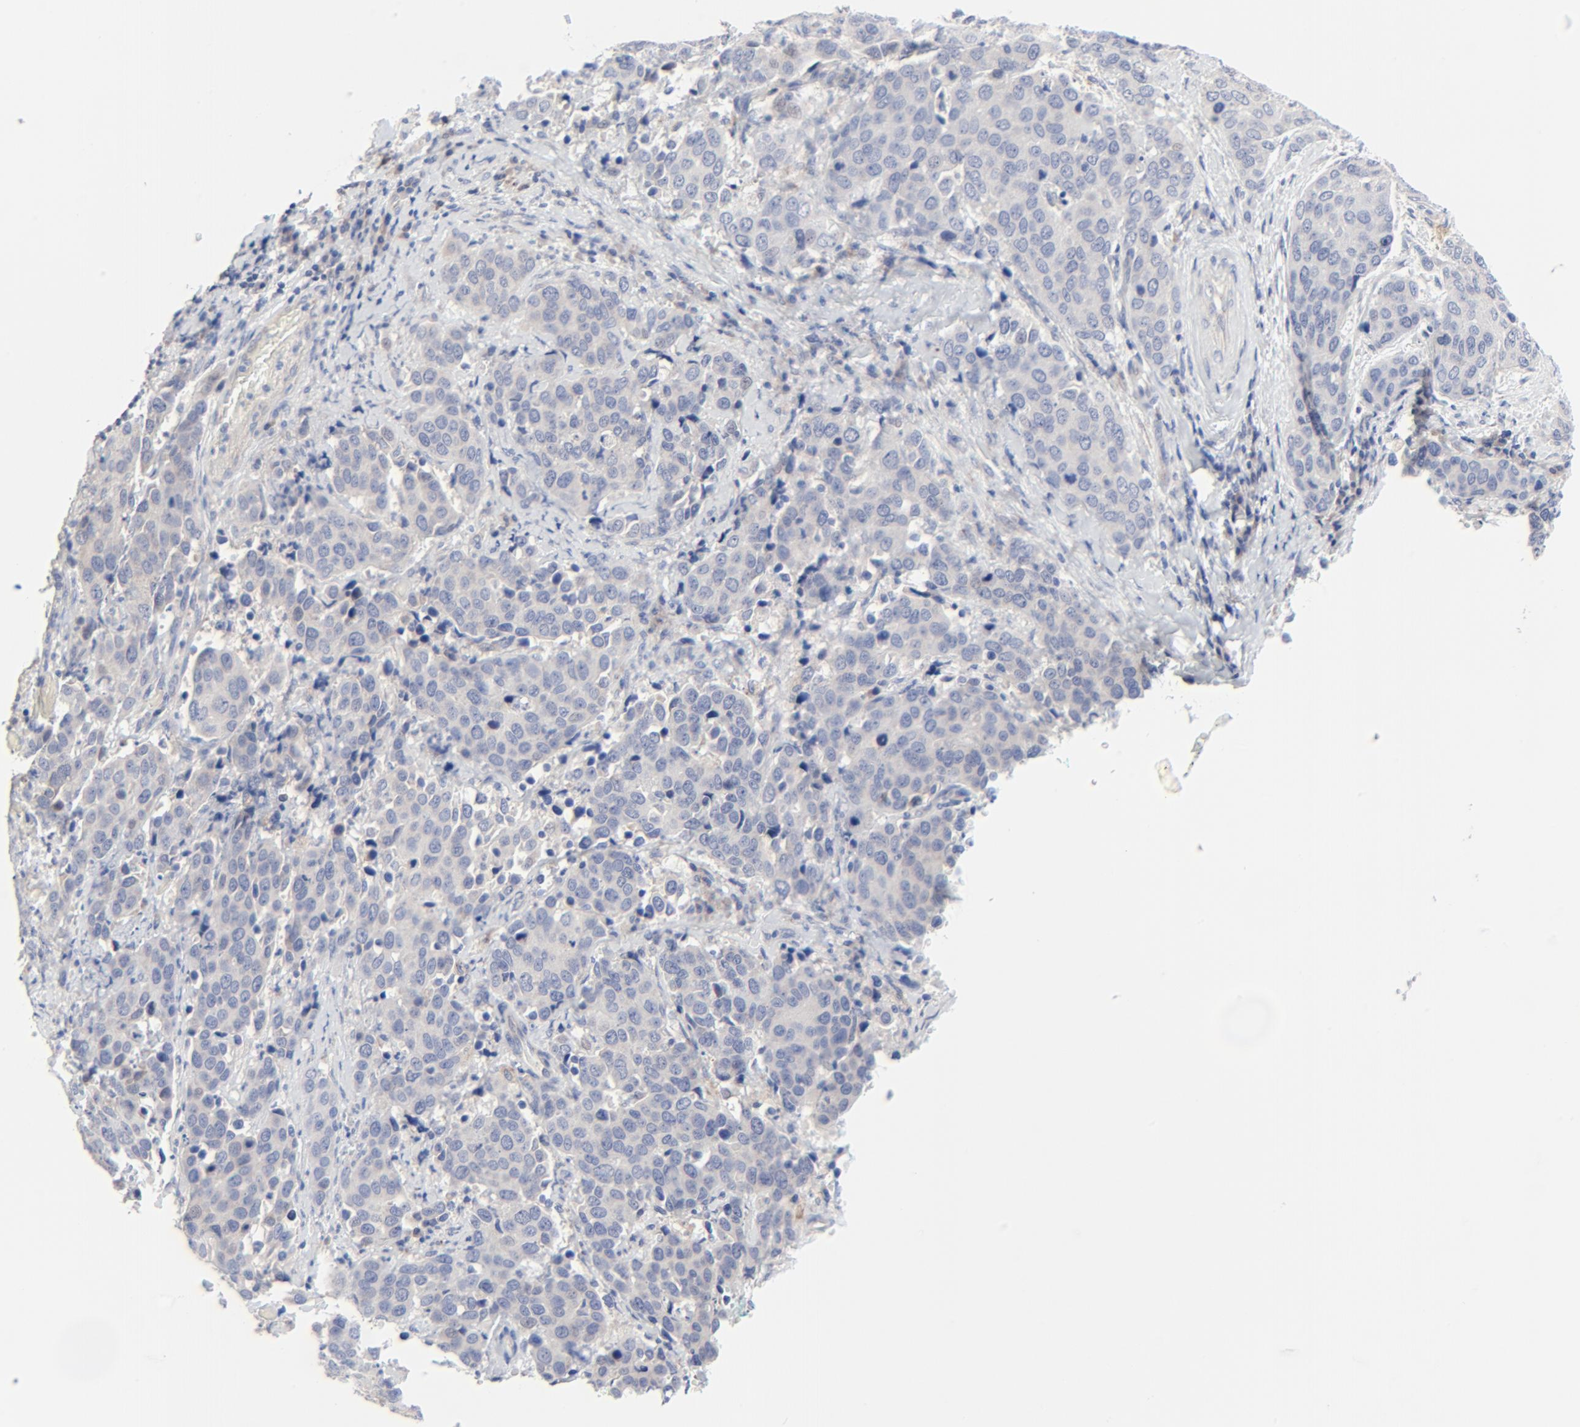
{"staining": {"intensity": "negative", "quantity": "none", "location": "none"}, "tissue": "cervical cancer", "cell_type": "Tumor cells", "image_type": "cancer", "snomed": [{"axis": "morphology", "description": "Squamous cell carcinoma, NOS"}, {"axis": "topography", "description": "Cervix"}], "caption": "Human squamous cell carcinoma (cervical) stained for a protein using immunohistochemistry shows no positivity in tumor cells.", "gene": "DHRSX", "patient": {"sex": "female", "age": 54}}